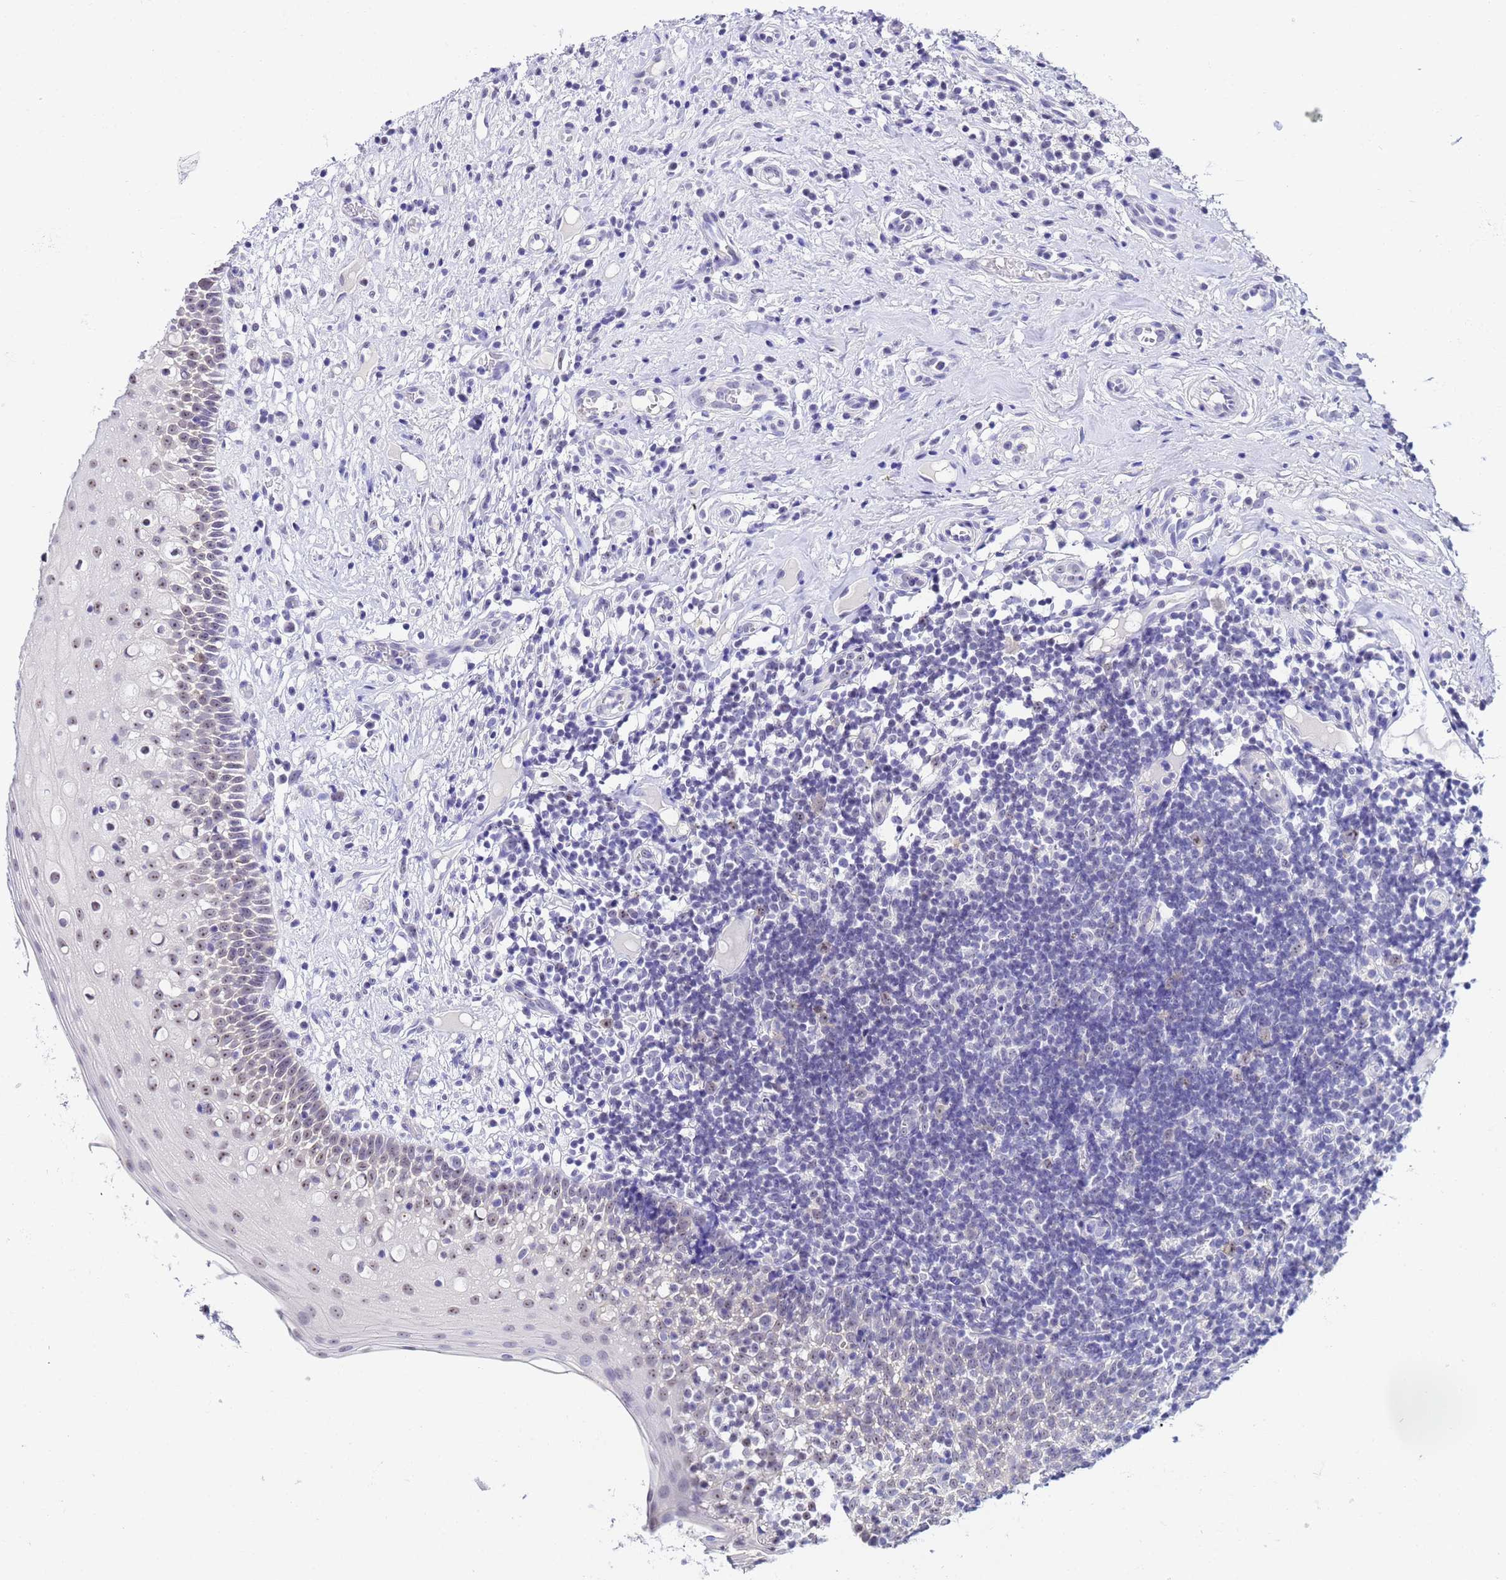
{"staining": {"intensity": "weak", "quantity": "25%-75%", "location": "nuclear"}, "tissue": "oral mucosa", "cell_type": "Squamous epithelial cells", "image_type": "normal", "snomed": [{"axis": "morphology", "description": "Normal tissue, NOS"}, {"axis": "topography", "description": "Oral tissue"}], "caption": "This is an image of IHC staining of normal oral mucosa, which shows weak expression in the nuclear of squamous epithelial cells.", "gene": "ACTL6B", "patient": {"sex": "female", "age": 69}}